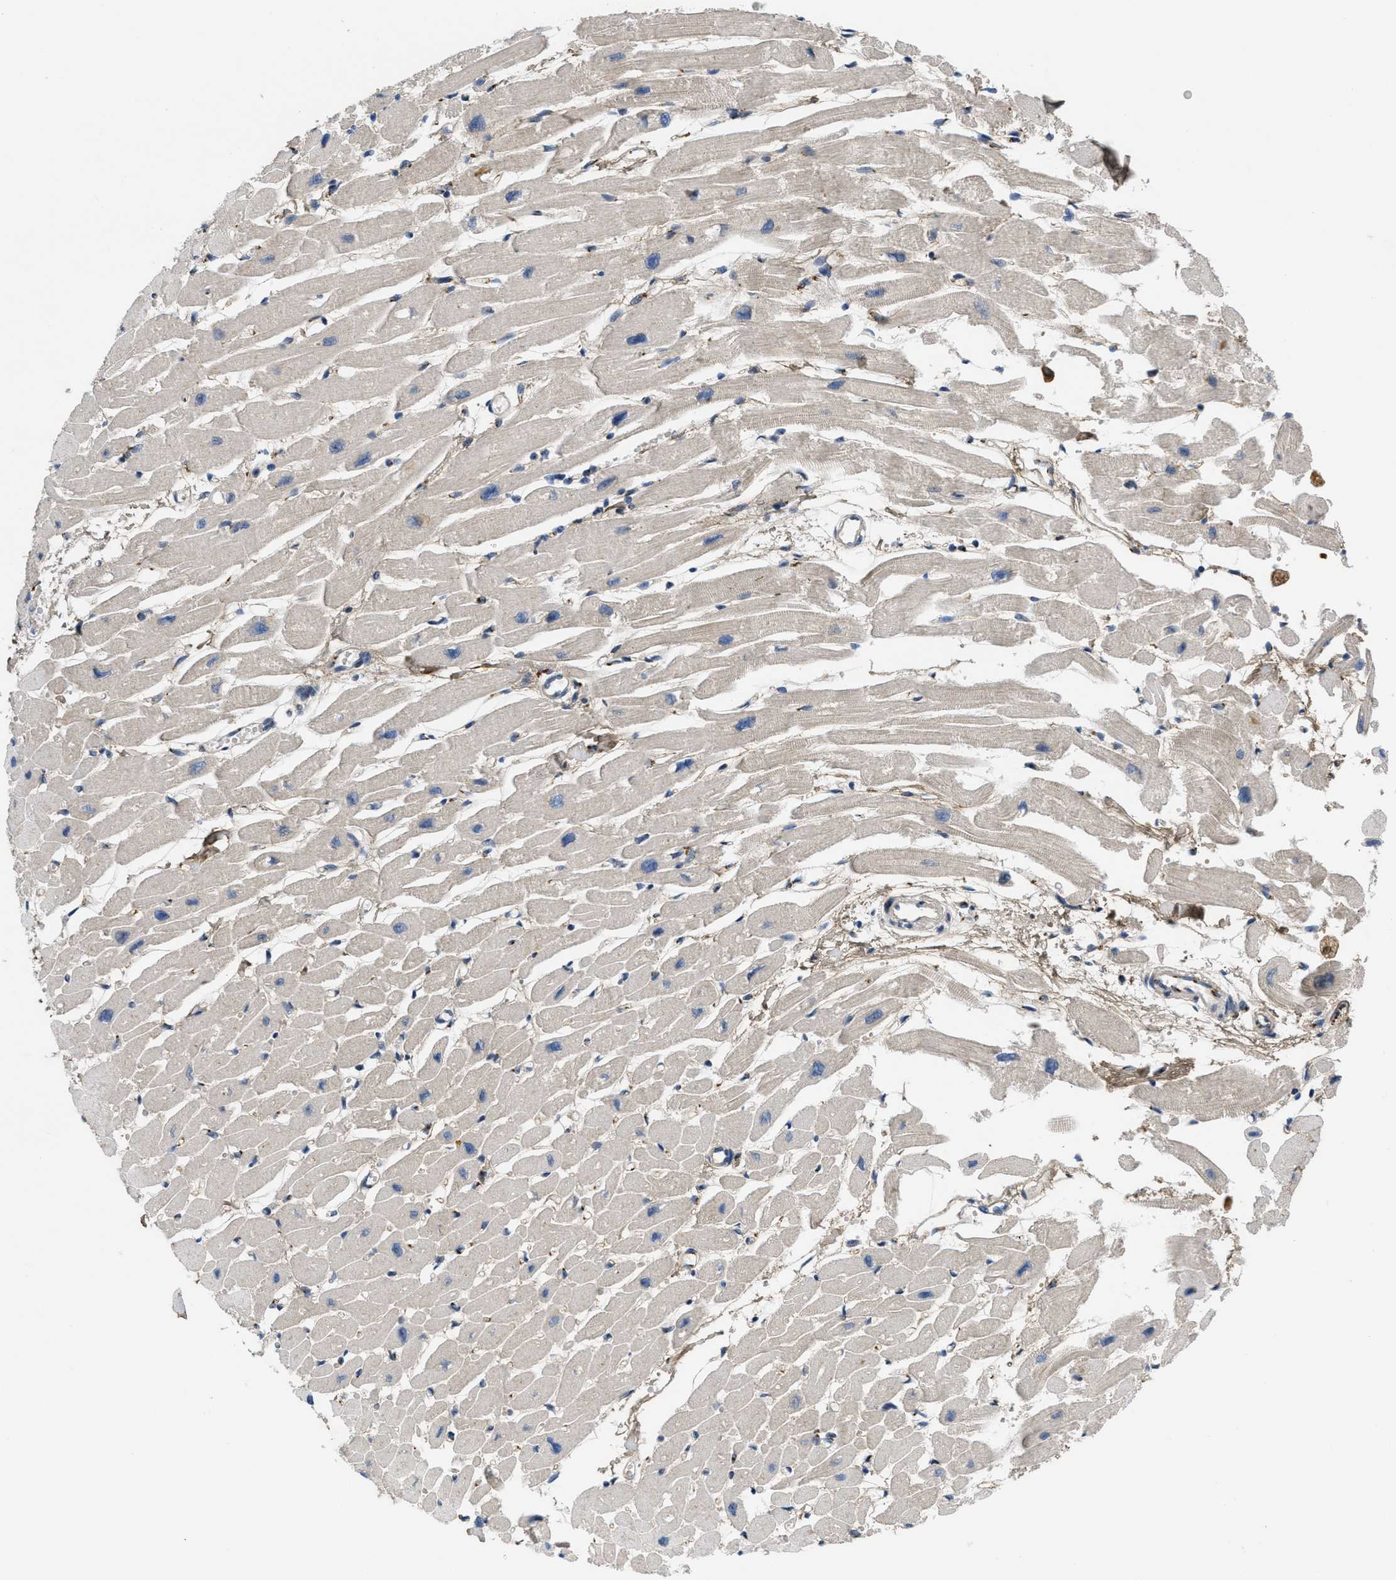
{"staining": {"intensity": "weak", "quantity": "25%-75%", "location": "cytoplasmic/membranous"}, "tissue": "heart muscle", "cell_type": "Cardiomyocytes", "image_type": "normal", "snomed": [{"axis": "morphology", "description": "Normal tissue, NOS"}, {"axis": "topography", "description": "Heart"}], "caption": "Human heart muscle stained for a protein (brown) exhibits weak cytoplasmic/membranous positive positivity in about 25%-75% of cardiomyocytes.", "gene": "ZNF70", "patient": {"sex": "female", "age": 54}}